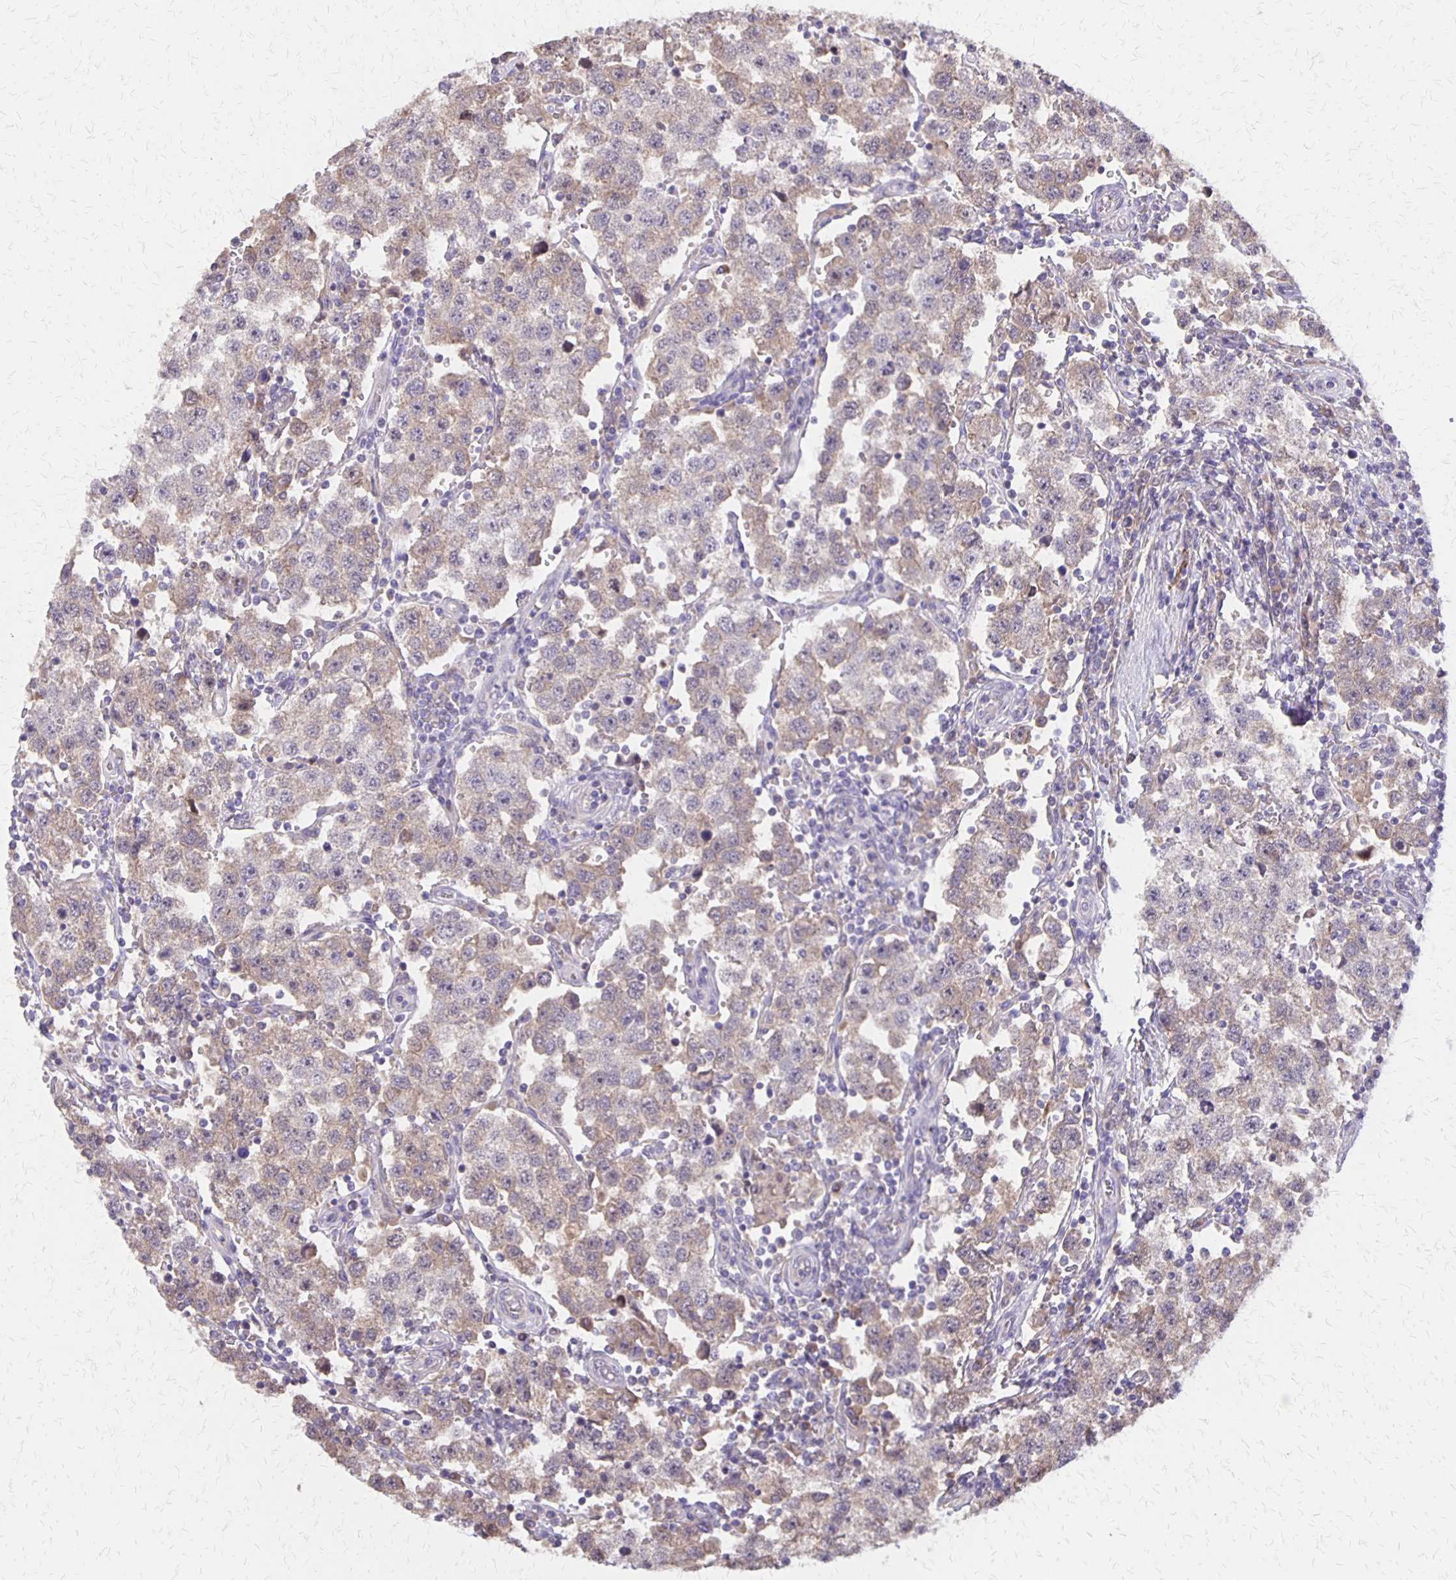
{"staining": {"intensity": "weak", "quantity": "25%-75%", "location": "cytoplasmic/membranous"}, "tissue": "testis cancer", "cell_type": "Tumor cells", "image_type": "cancer", "snomed": [{"axis": "morphology", "description": "Seminoma, NOS"}, {"axis": "topography", "description": "Testis"}], "caption": "About 25%-75% of tumor cells in testis cancer exhibit weak cytoplasmic/membranous protein staining as visualized by brown immunohistochemical staining.", "gene": "NOG", "patient": {"sex": "male", "age": 37}}